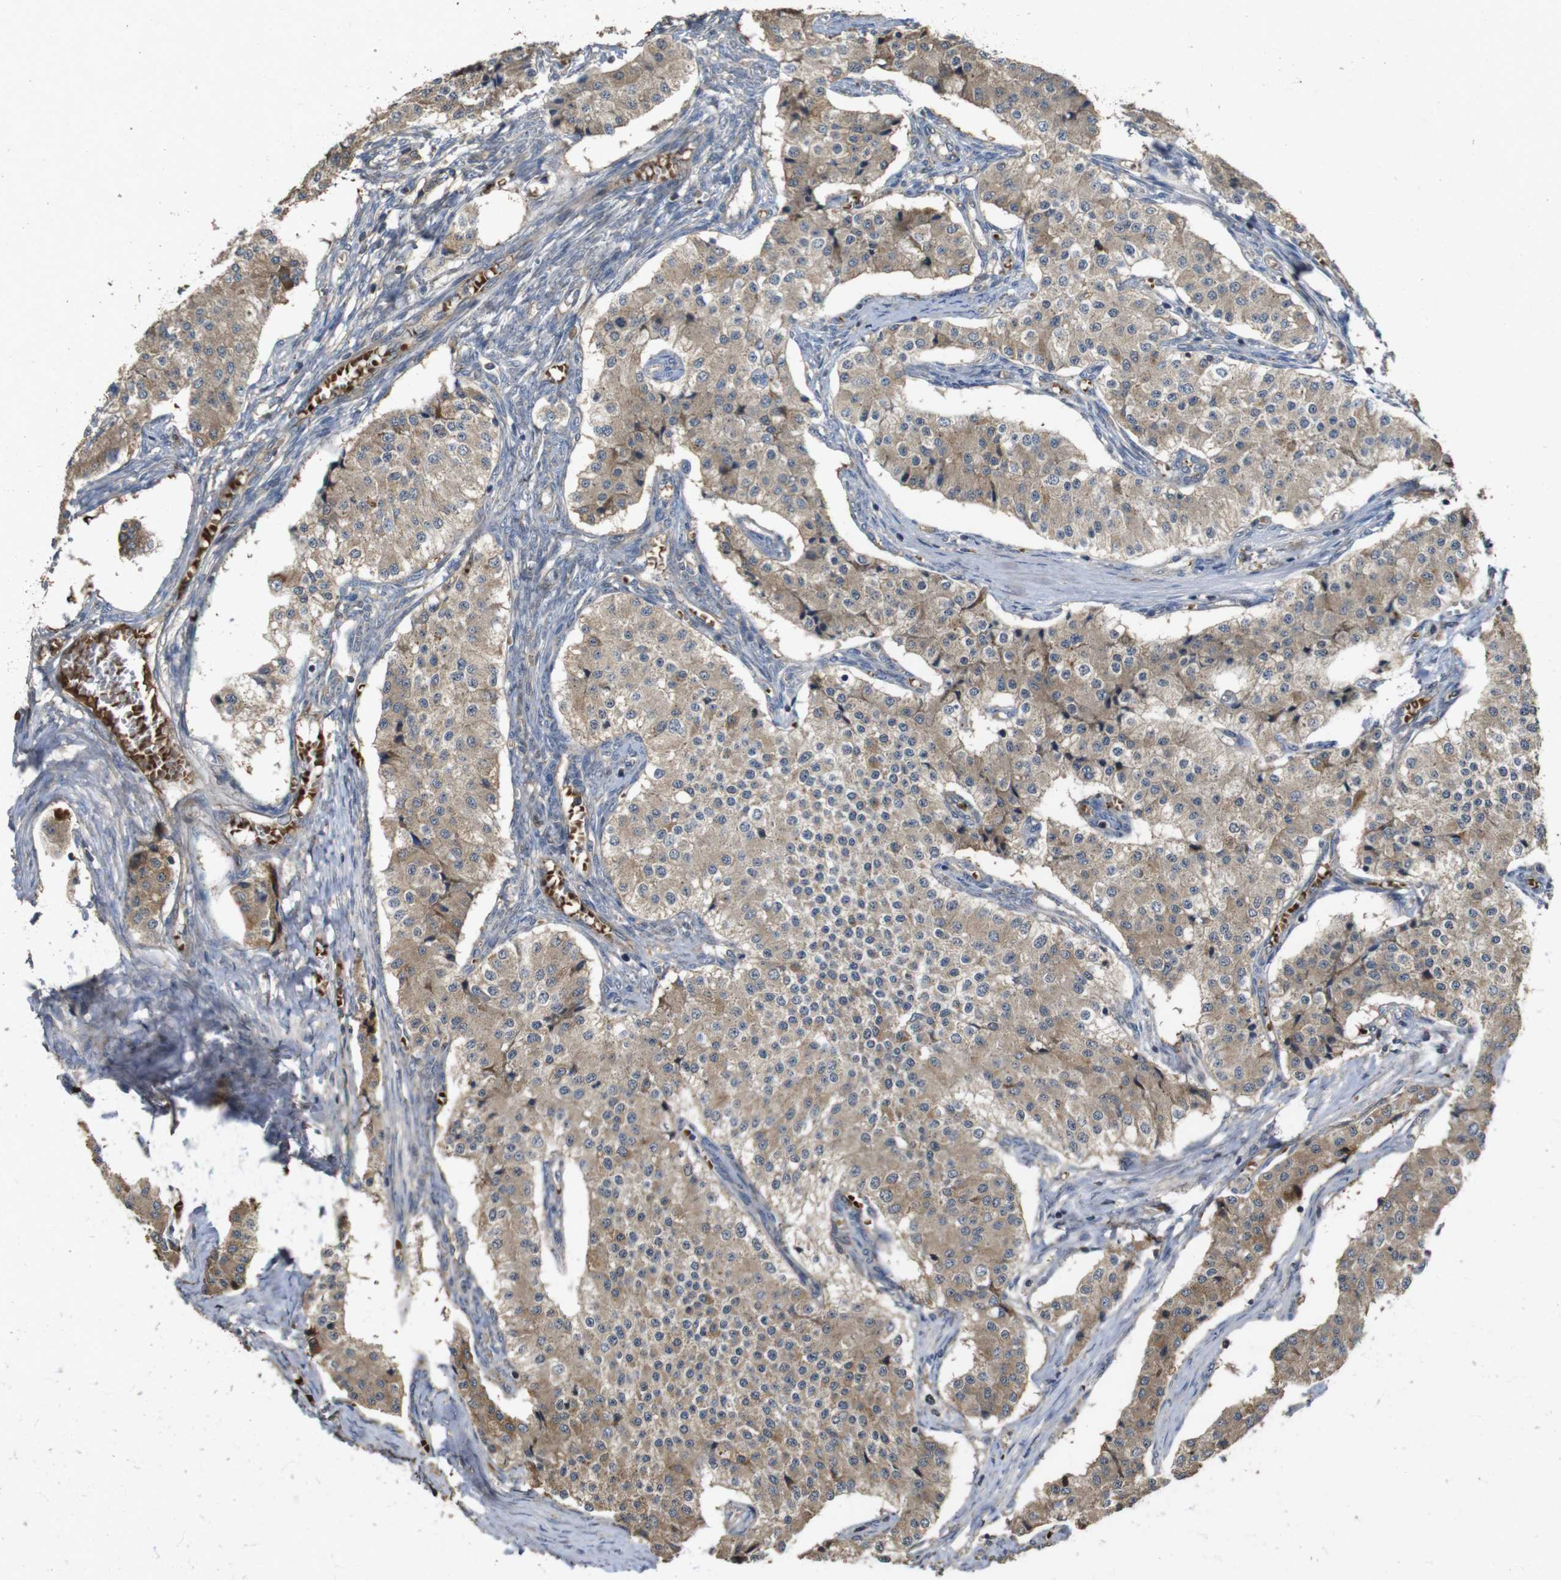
{"staining": {"intensity": "moderate", "quantity": ">75%", "location": "cytoplasmic/membranous"}, "tissue": "carcinoid", "cell_type": "Tumor cells", "image_type": "cancer", "snomed": [{"axis": "morphology", "description": "Carcinoid, malignant, NOS"}, {"axis": "topography", "description": "Colon"}], "caption": "DAB (3,3'-diaminobenzidine) immunohistochemical staining of carcinoid (malignant) shows moderate cytoplasmic/membranous protein positivity in about >75% of tumor cells.", "gene": "PCDHB10", "patient": {"sex": "female", "age": 52}}